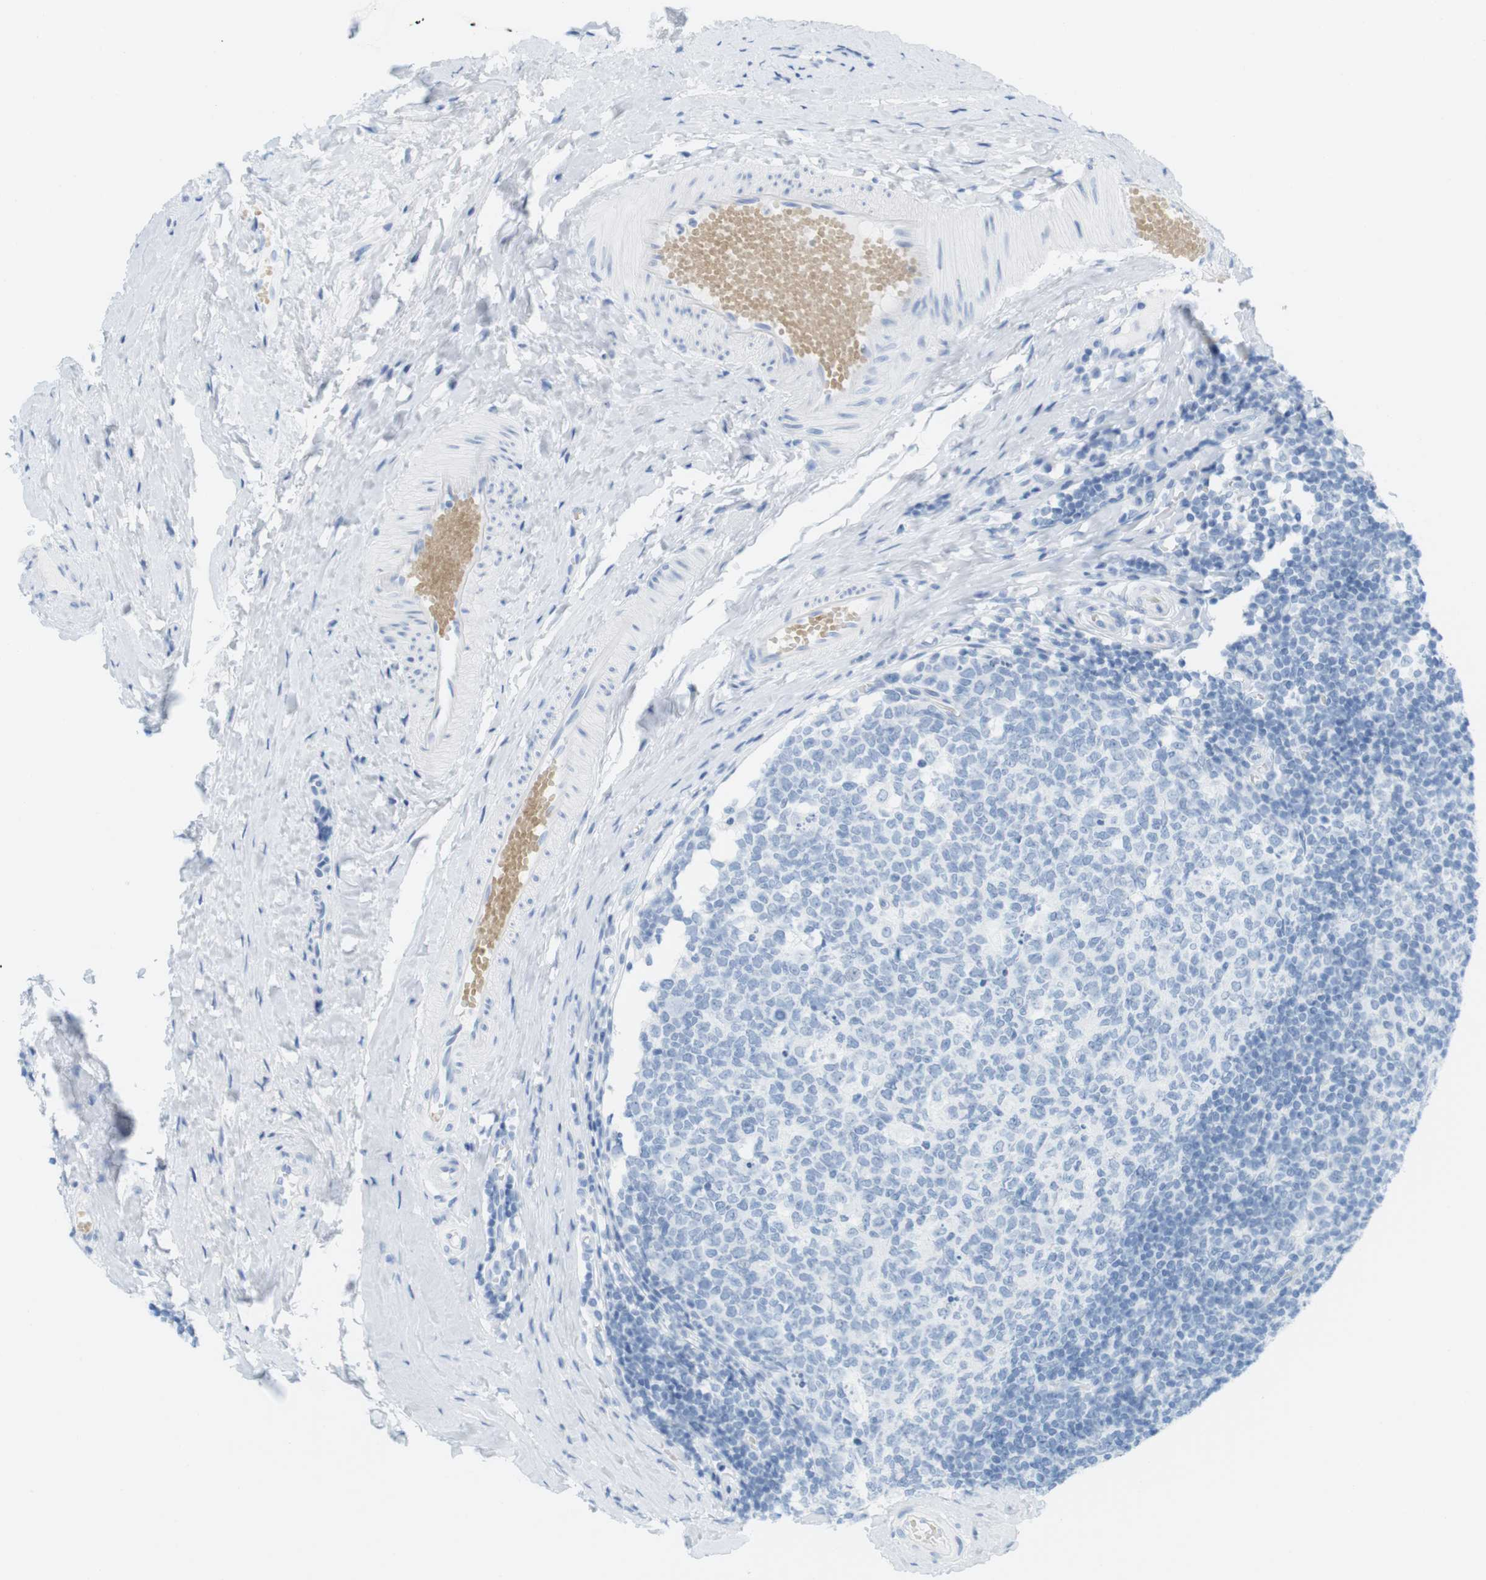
{"staining": {"intensity": "negative", "quantity": "none", "location": "none"}, "tissue": "tonsil", "cell_type": "Germinal center cells", "image_type": "normal", "snomed": [{"axis": "morphology", "description": "Normal tissue, NOS"}, {"axis": "topography", "description": "Tonsil"}], "caption": "The micrograph reveals no significant positivity in germinal center cells of tonsil.", "gene": "TNNT2", "patient": {"sex": "female", "age": 19}}